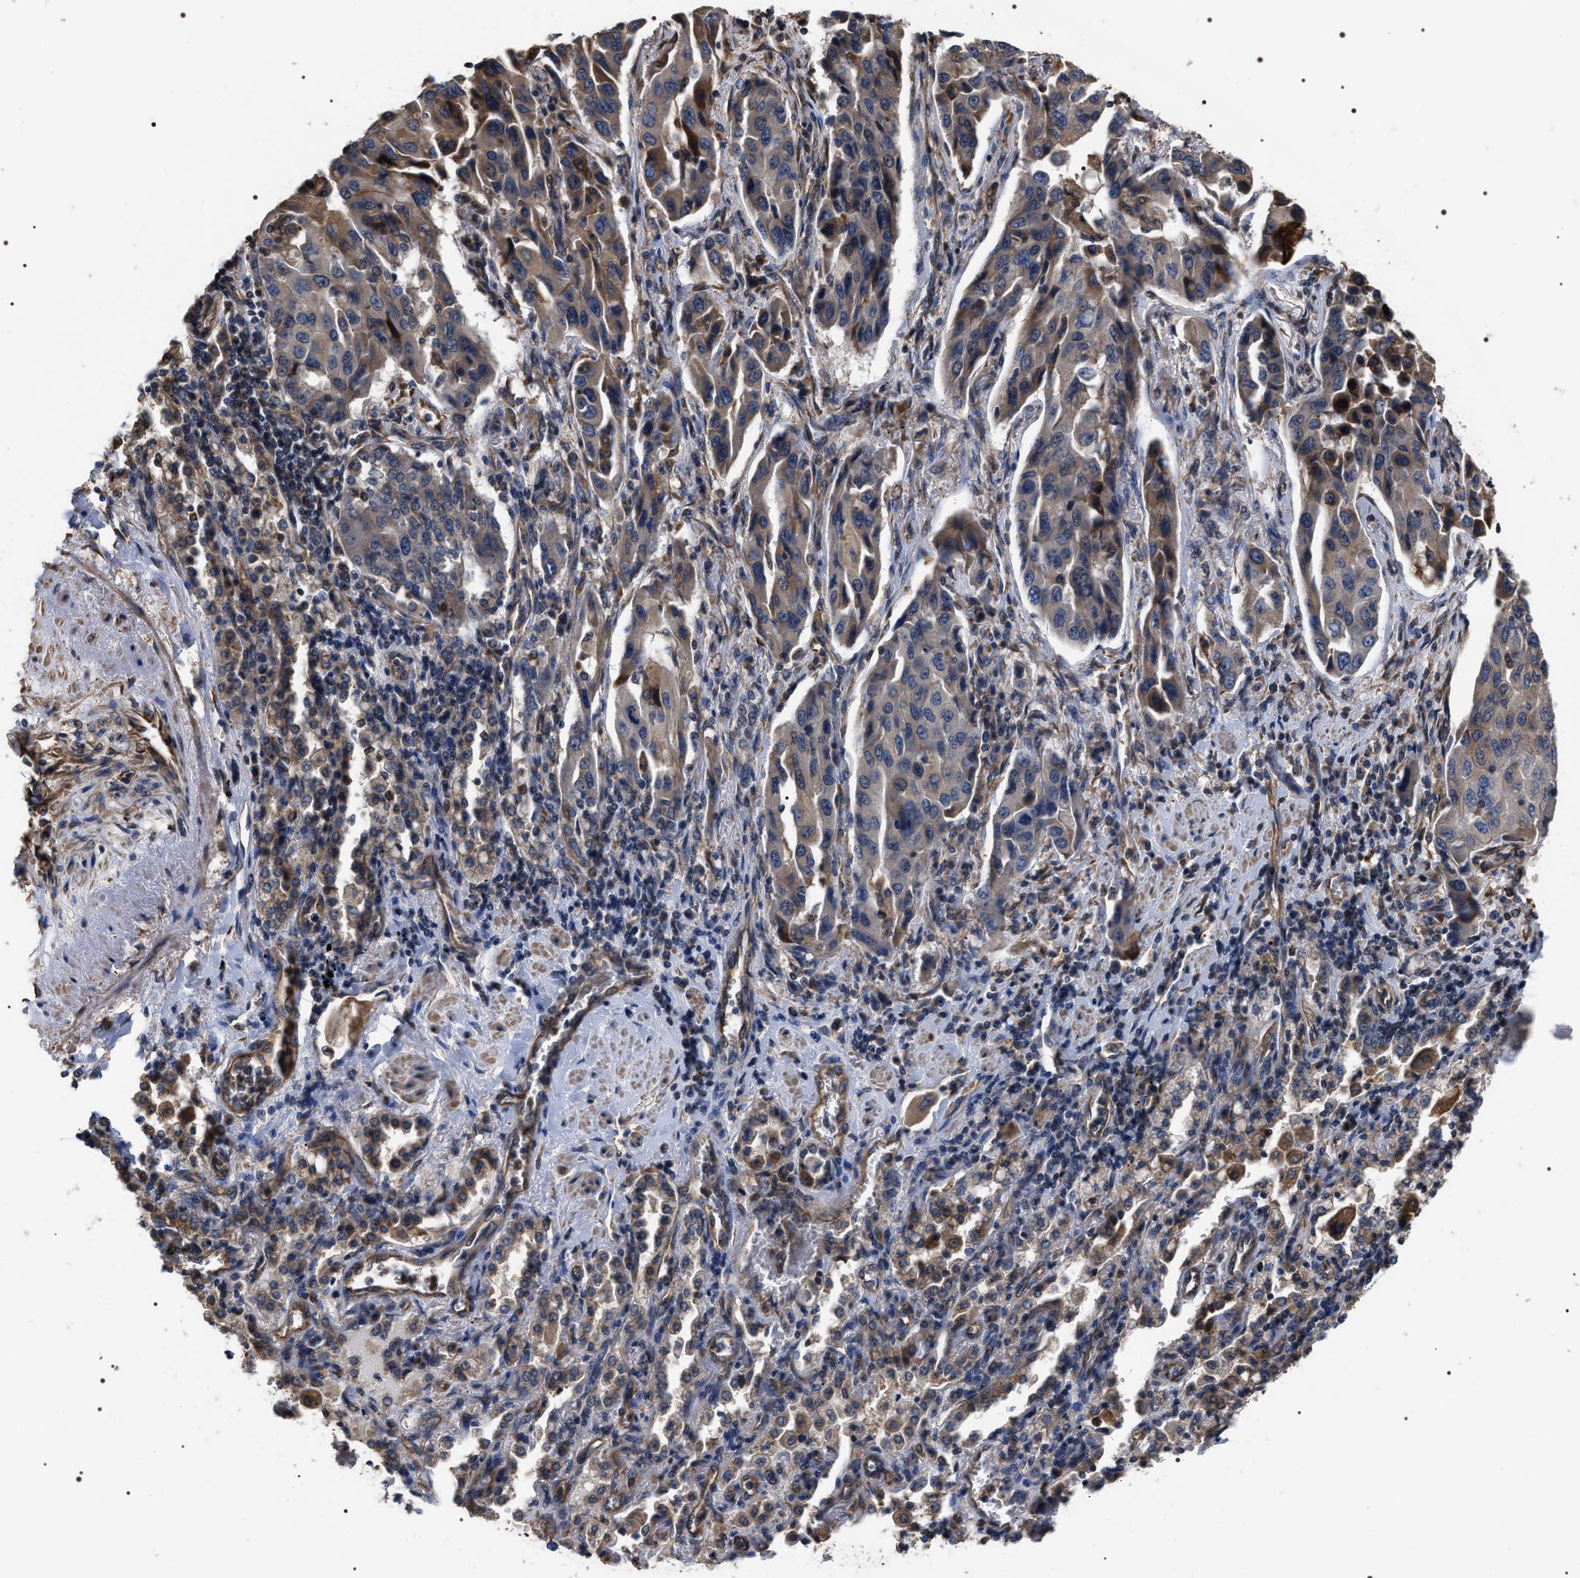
{"staining": {"intensity": "moderate", "quantity": "25%-75%", "location": "cytoplasmic/membranous"}, "tissue": "lung cancer", "cell_type": "Tumor cells", "image_type": "cancer", "snomed": [{"axis": "morphology", "description": "Adenocarcinoma, NOS"}, {"axis": "topography", "description": "Lung"}], "caption": "A brown stain shows moderate cytoplasmic/membranous positivity of a protein in lung cancer tumor cells. The staining was performed using DAB (3,3'-diaminobenzidine) to visualize the protein expression in brown, while the nuclei were stained in blue with hematoxylin (Magnification: 20x).", "gene": "TSPAN33", "patient": {"sex": "female", "age": 65}}